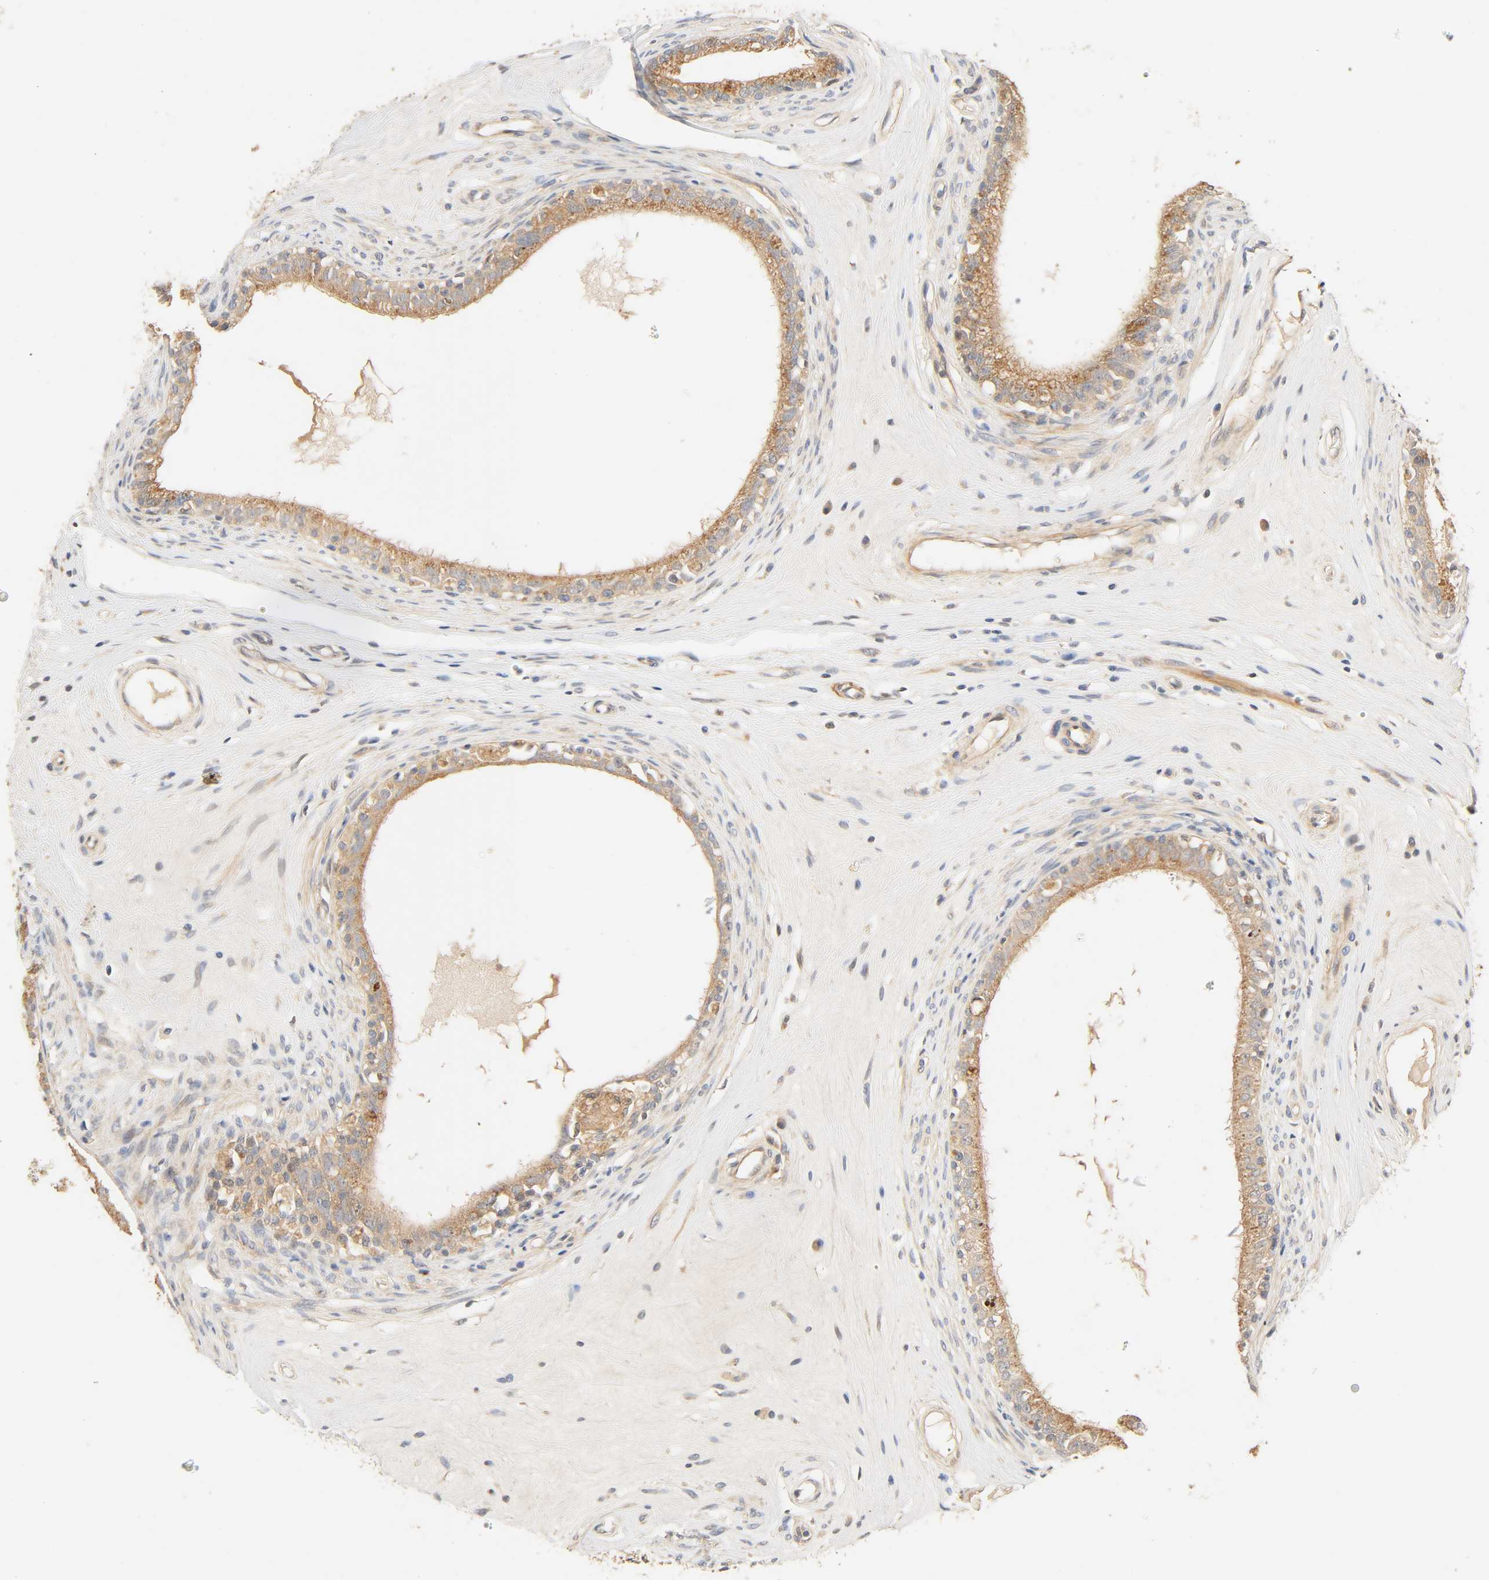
{"staining": {"intensity": "moderate", "quantity": ">75%", "location": "cytoplasmic/membranous"}, "tissue": "epididymis", "cell_type": "Glandular cells", "image_type": "normal", "snomed": [{"axis": "morphology", "description": "Normal tissue, NOS"}, {"axis": "morphology", "description": "Inflammation, NOS"}, {"axis": "topography", "description": "Epididymis"}], "caption": "Moderate cytoplasmic/membranous staining for a protein is identified in approximately >75% of glandular cells of unremarkable epididymis using immunohistochemistry.", "gene": "CACNA1G", "patient": {"sex": "male", "age": 84}}